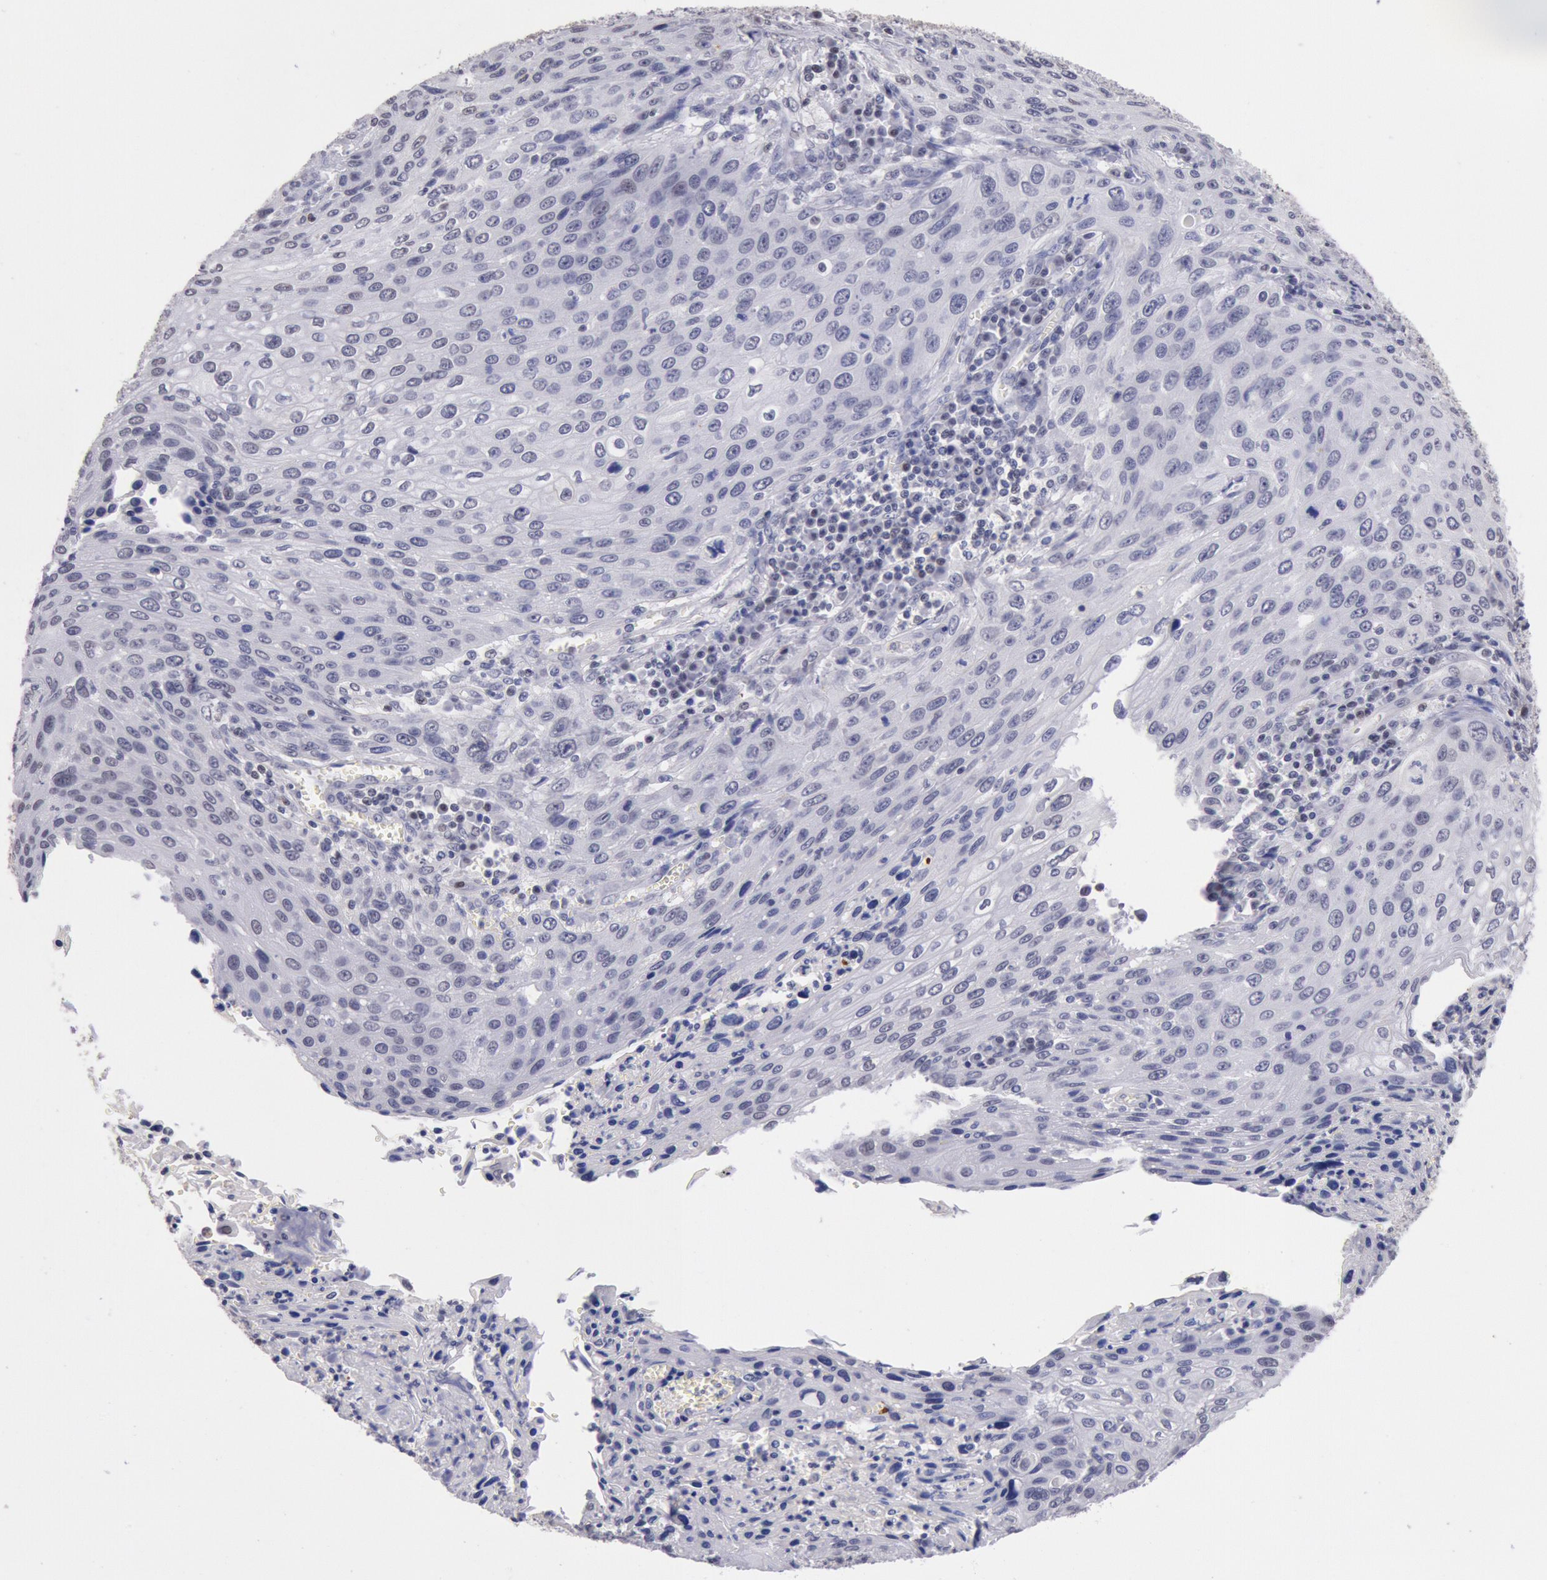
{"staining": {"intensity": "negative", "quantity": "none", "location": "none"}, "tissue": "cervical cancer", "cell_type": "Tumor cells", "image_type": "cancer", "snomed": [{"axis": "morphology", "description": "Squamous cell carcinoma, NOS"}, {"axis": "topography", "description": "Cervix"}], "caption": "Tumor cells show no significant protein expression in cervical squamous cell carcinoma. The staining was performed using DAB (3,3'-diaminobenzidine) to visualize the protein expression in brown, while the nuclei were stained in blue with hematoxylin (Magnification: 20x).", "gene": "MYH7", "patient": {"sex": "female", "age": 32}}